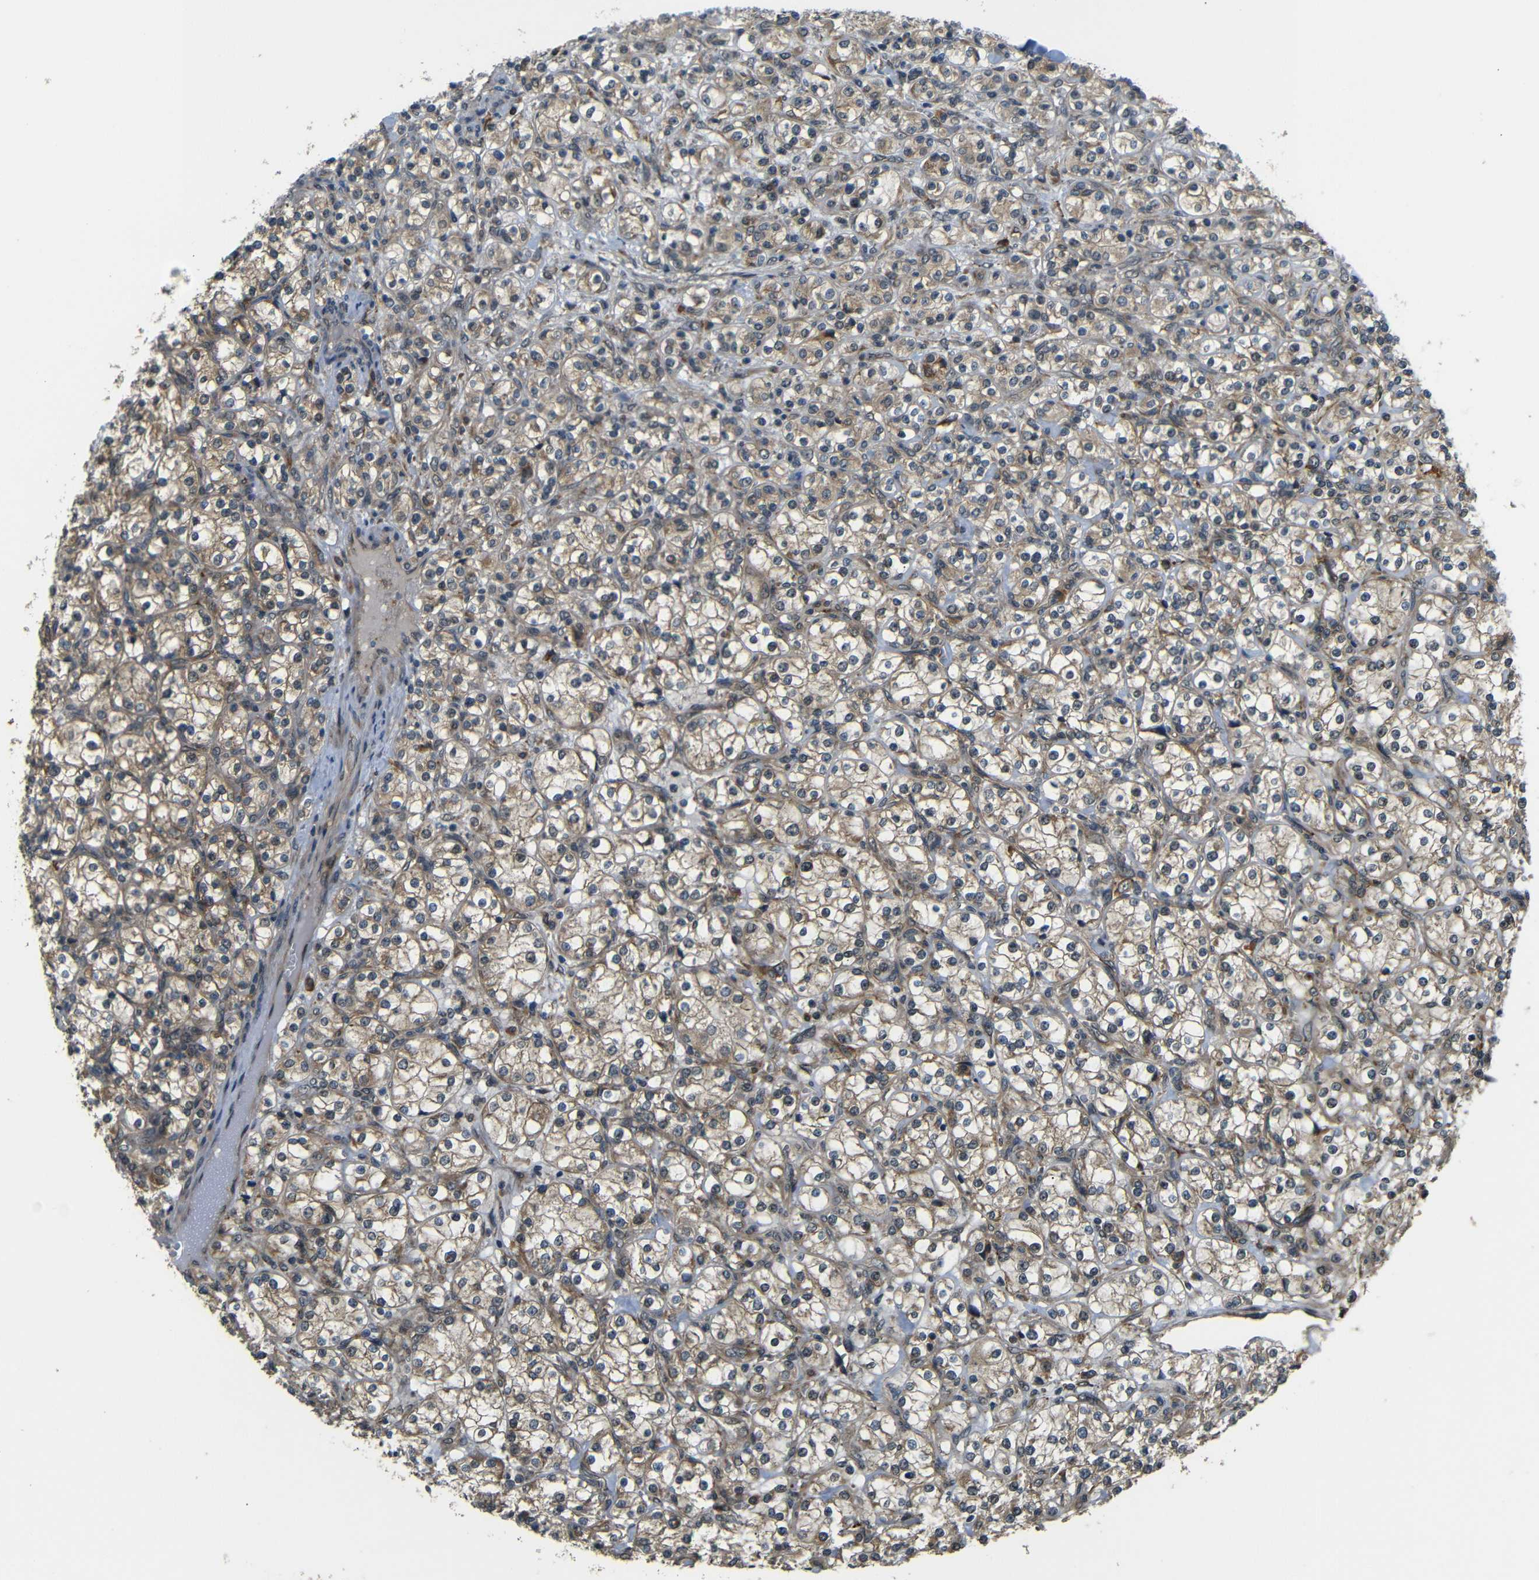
{"staining": {"intensity": "weak", "quantity": ">75%", "location": "cytoplasmic/membranous"}, "tissue": "renal cancer", "cell_type": "Tumor cells", "image_type": "cancer", "snomed": [{"axis": "morphology", "description": "Adenocarcinoma, NOS"}, {"axis": "topography", "description": "Kidney"}], "caption": "A histopathology image showing weak cytoplasmic/membranous expression in about >75% of tumor cells in renal adenocarcinoma, as visualized by brown immunohistochemical staining.", "gene": "EPHB2", "patient": {"sex": "male", "age": 77}}